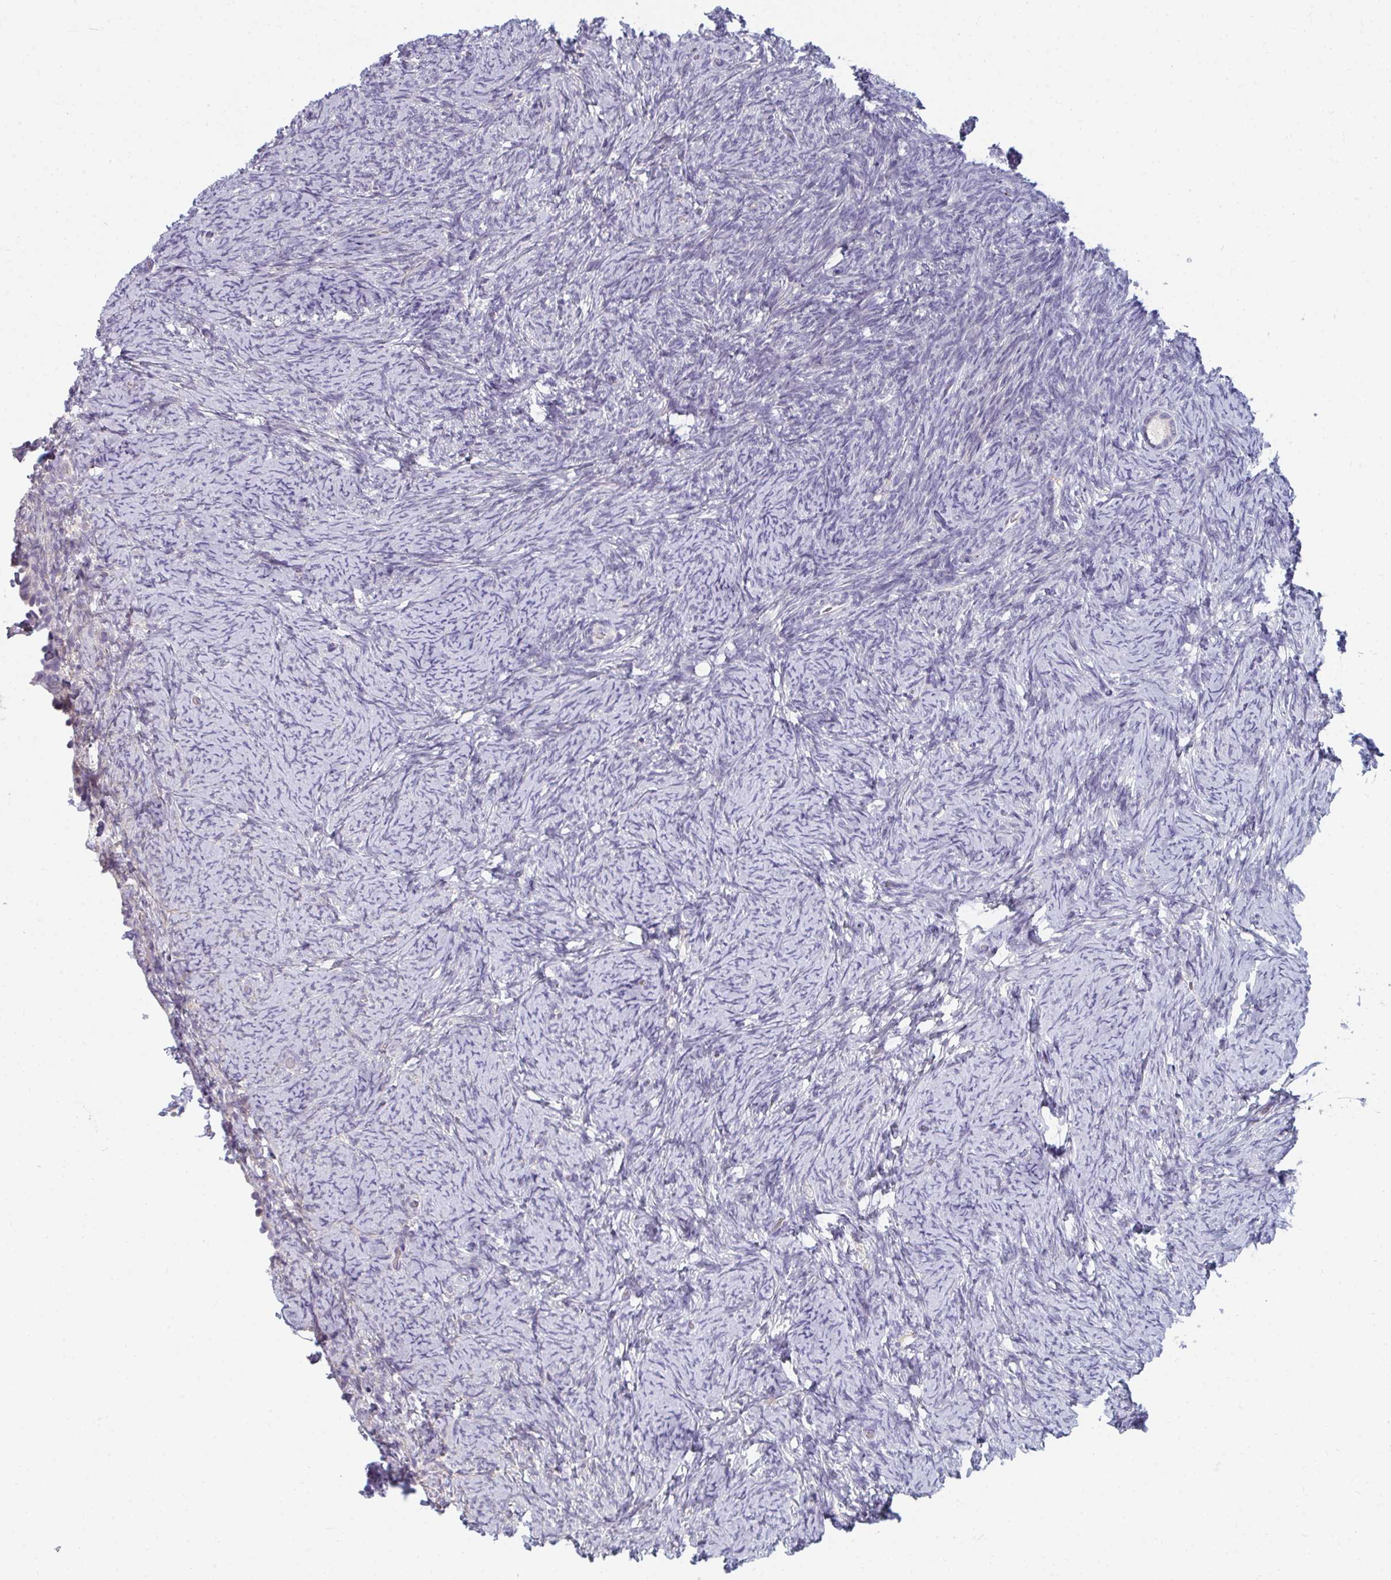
{"staining": {"intensity": "negative", "quantity": "none", "location": "none"}, "tissue": "ovary", "cell_type": "Follicle cells", "image_type": "normal", "snomed": [{"axis": "morphology", "description": "Normal tissue, NOS"}, {"axis": "topography", "description": "Ovary"}], "caption": "Human ovary stained for a protein using immunohistochemistry (IHC) demonstrates no staining in follicle cells.", "gene": "EIF1AD", "patient": {"sex": "female", "age": 34}}